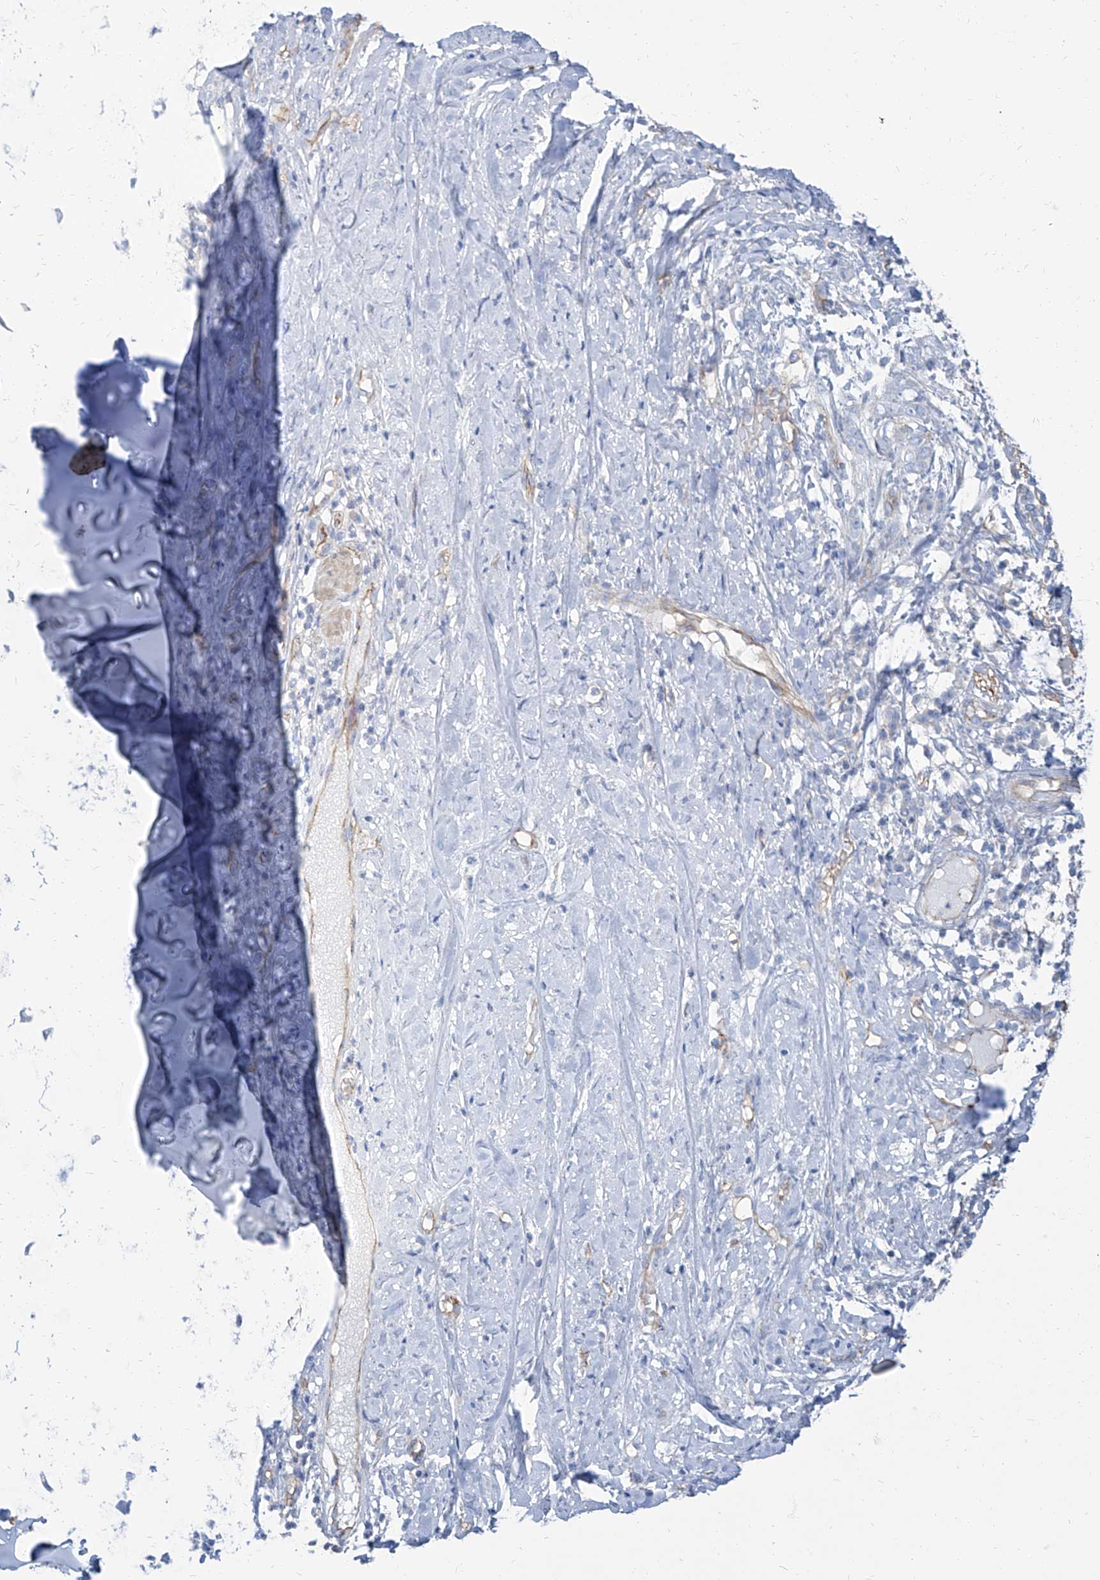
{"staining": {"intensity": "negative", "quantity": "none", "location": "none"}, "tissue": "adipose tissue", "cell_type": "Adipocytes", "image_type": "normal", "snomed": [{"axis": "morphology", "description": "Normal tissue, NOS"}, {"axis": "morphology", "description": "Basal cell carcinoma"}, {"axis": "topography", "description": "Cartilage tissue"}, {"axis": "topography", "description": "Nasopharynx"}, {"axis": "topography", "description": "Oral tissue"}], "caption": "An image of human adipose tissue is negative for staining in adipocytes. The staining is performed using DAB brown chromogen with nuclei counter-stained in using hematoxylin.", "gene": "TXLNB", "patient": {"sex": "female", "age": 77}}